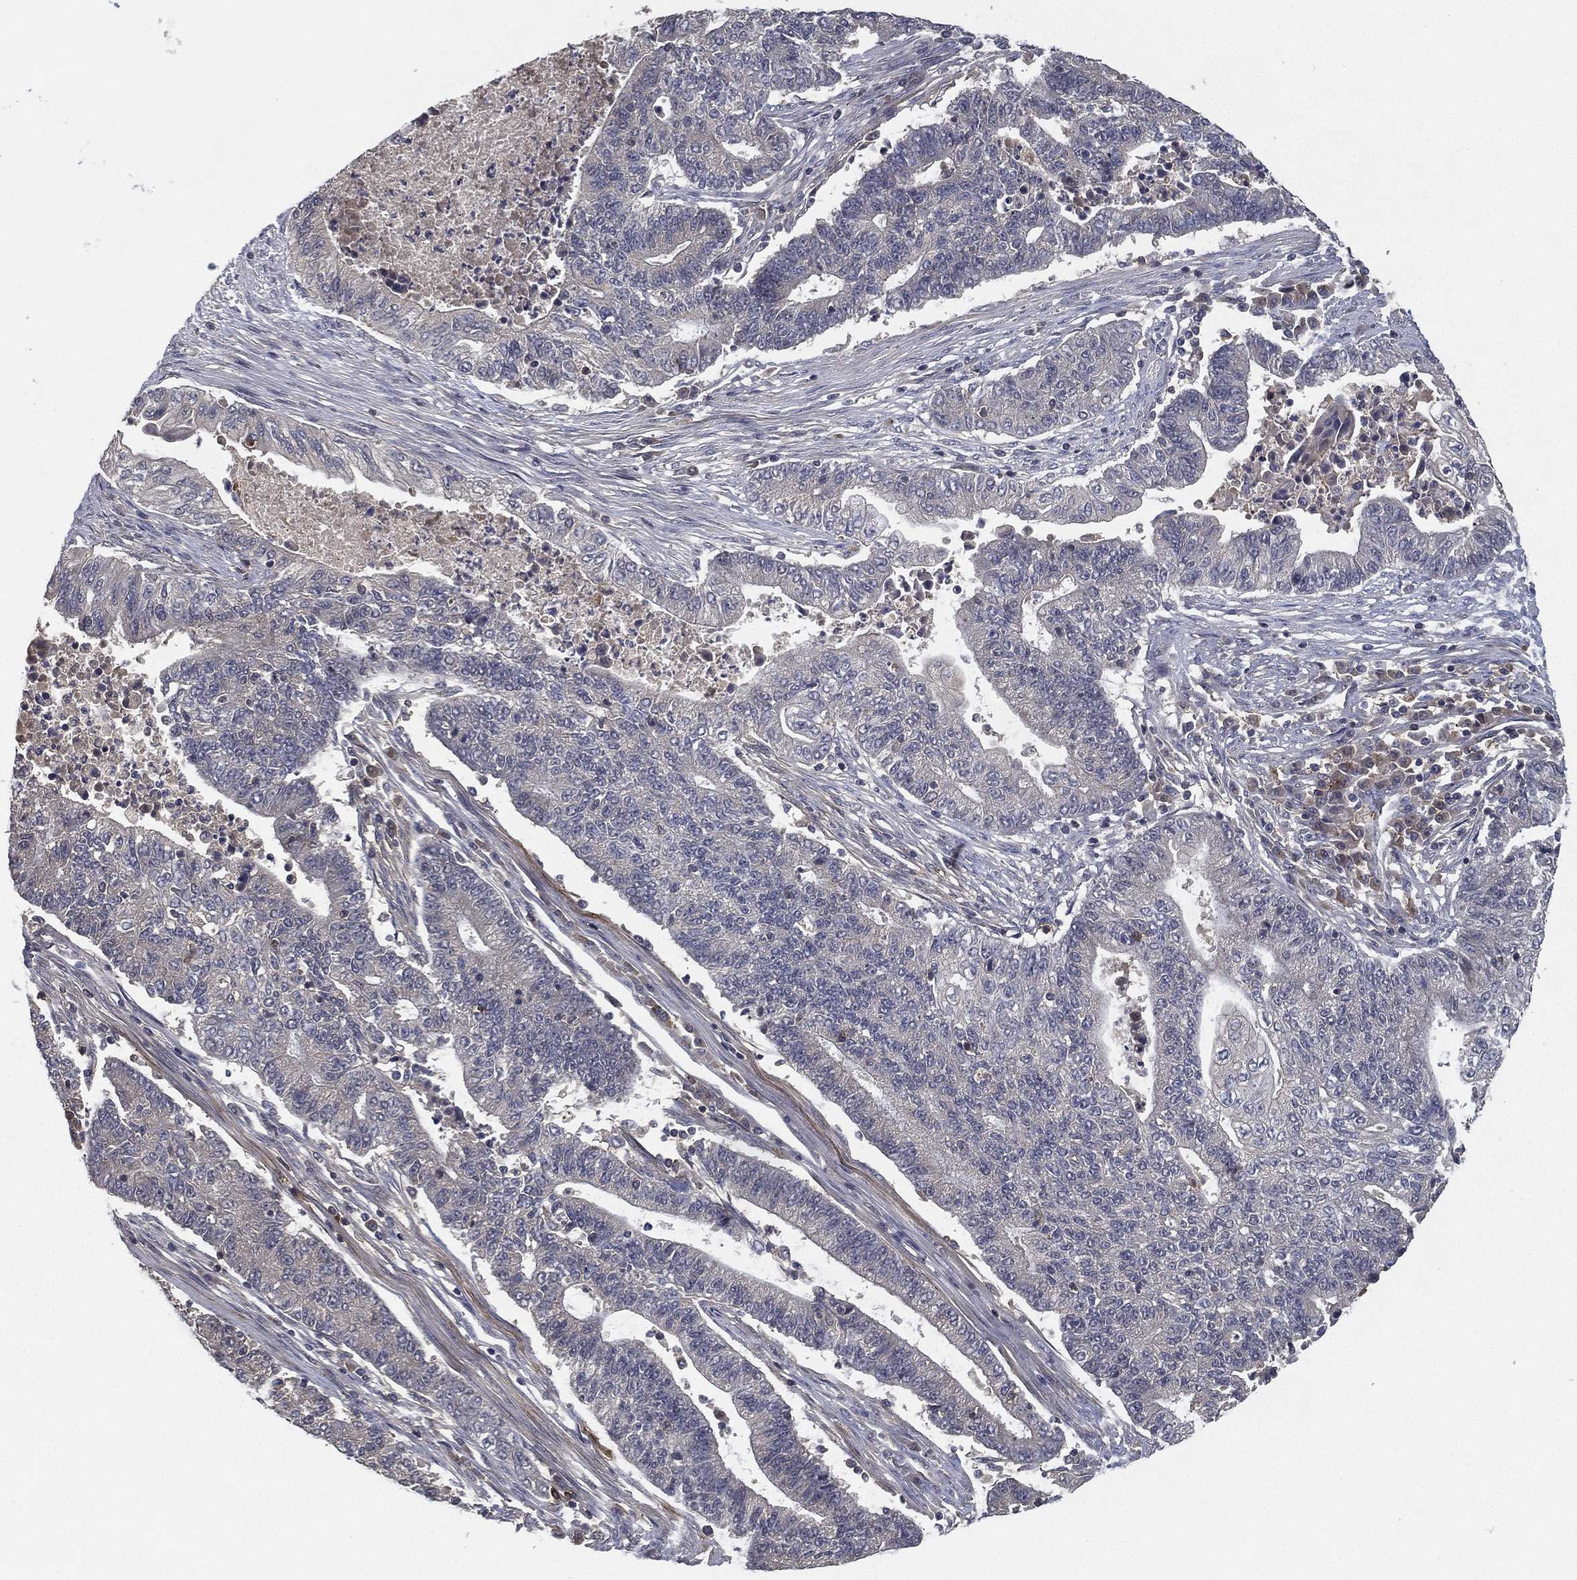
{"staining": {"intensity": "negative", "quantity": "none", "location": "none"}, "tissue": "endometrial cancer", "cell_type": "Tumor cells", "image_type": "cancer", "snomed": [{"axis": "morphology", "description": "Adenocarcinoma, NOS"}, {"axis": "topography", "description": "Uterus"}, {"axis": "topography", "description": "Endometrium"}], "caption": "A histopathology image of adenocarcinoma (endometrial) stained for a protein reveals no brown staining in tumor cells.", "gene": "CFAP251", "patient": {"sex": "female", "age": 54}}